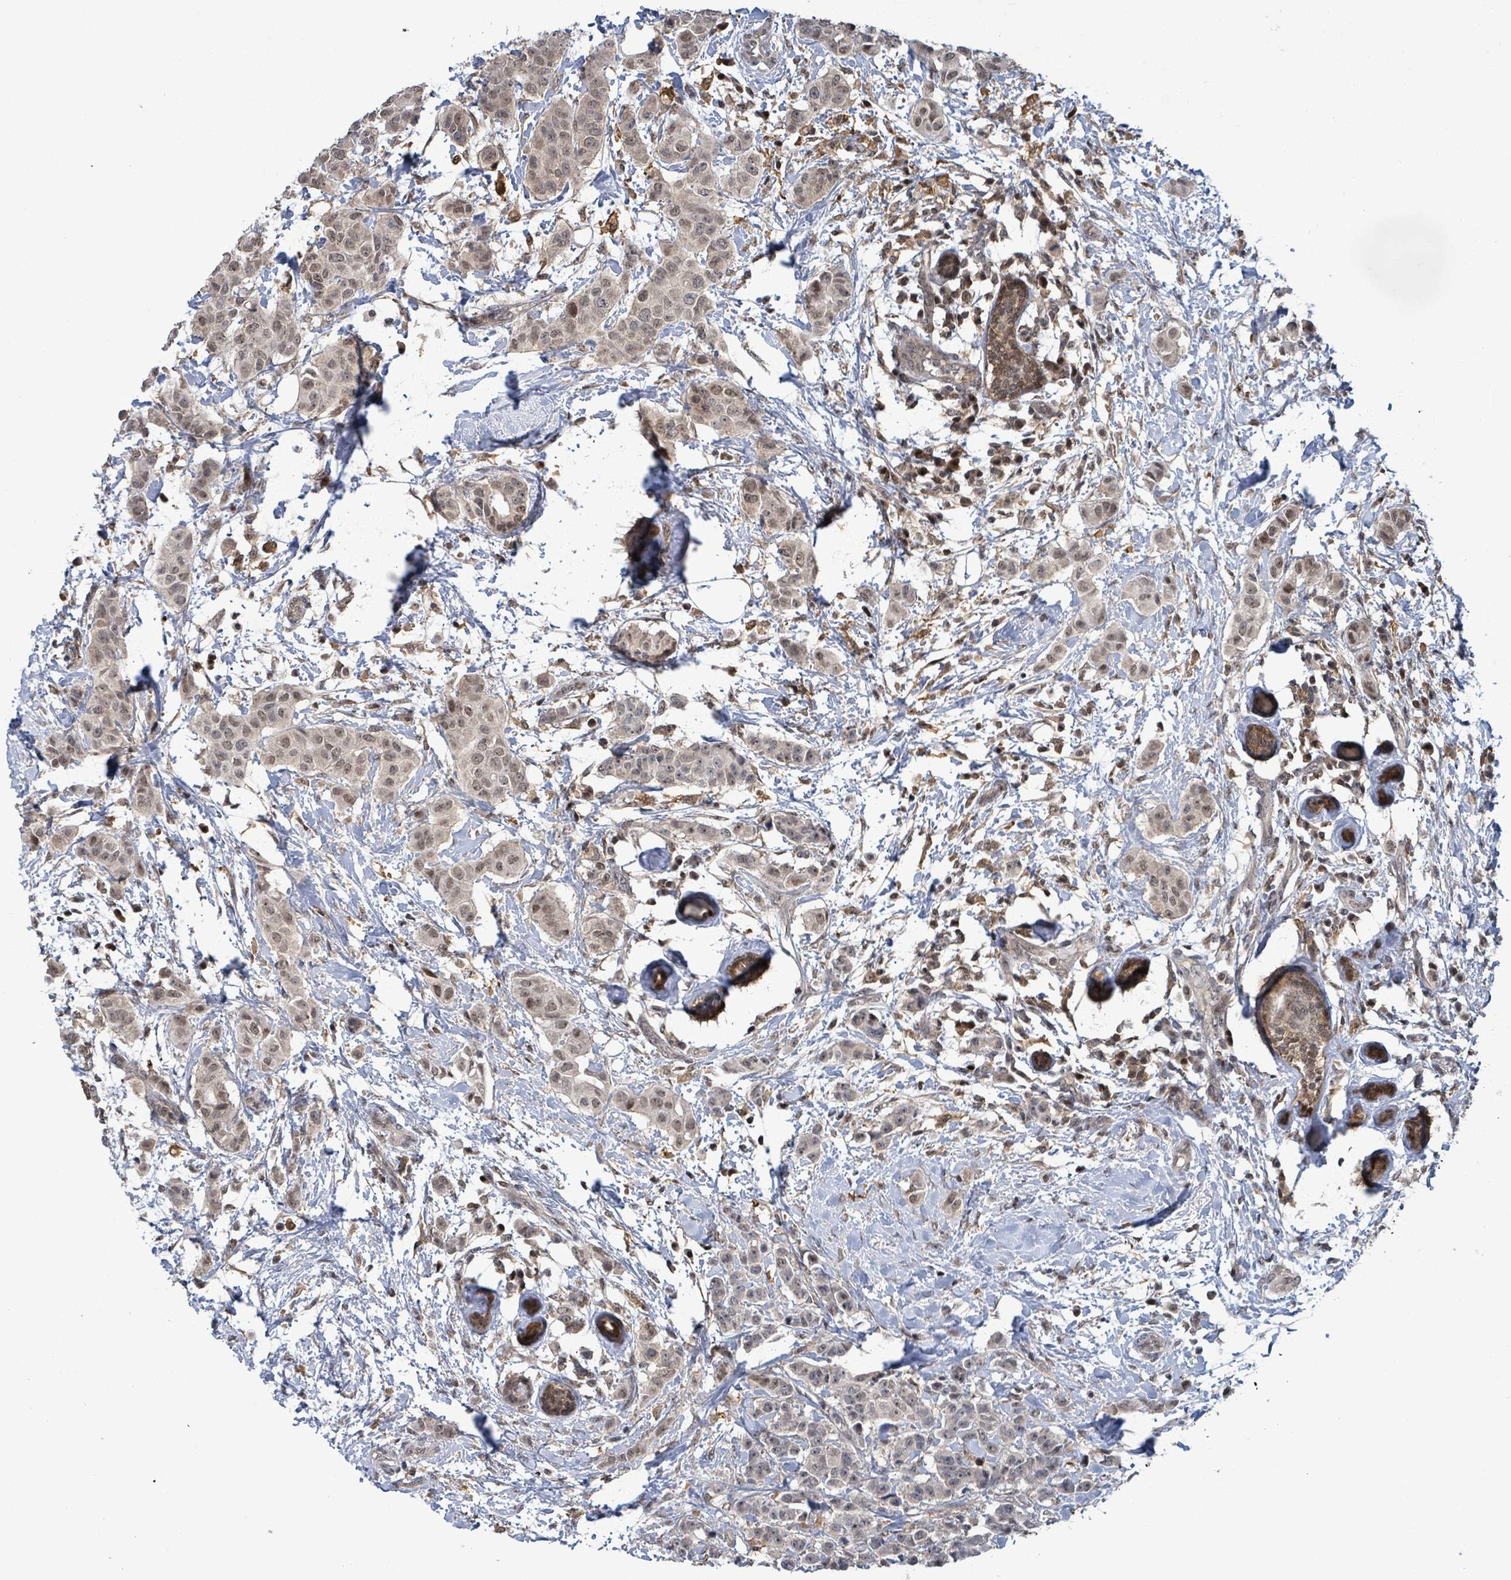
{"staining": {"intensity": "weak", "quantity": ">75%", "location": "nuclear"}, "tissue": "breast cancer", "cell_type": "Tumor cells", "image_type": "cancer", "snomed": [{"axis": "morphology", "description": "Duct carcinoma"}, {"axis": "topography", "description": "Breast"}], "caption": "Immunohistochemistry (IHC) histopathology image of human breast invasive ductal carcinoma stained for a protein (brown), which reveals low levels of weak nuclear positivity in approximately >75% of tumor cells.", "gene": "FBXO6", "patient": {"sex": "female", "age": 40}}